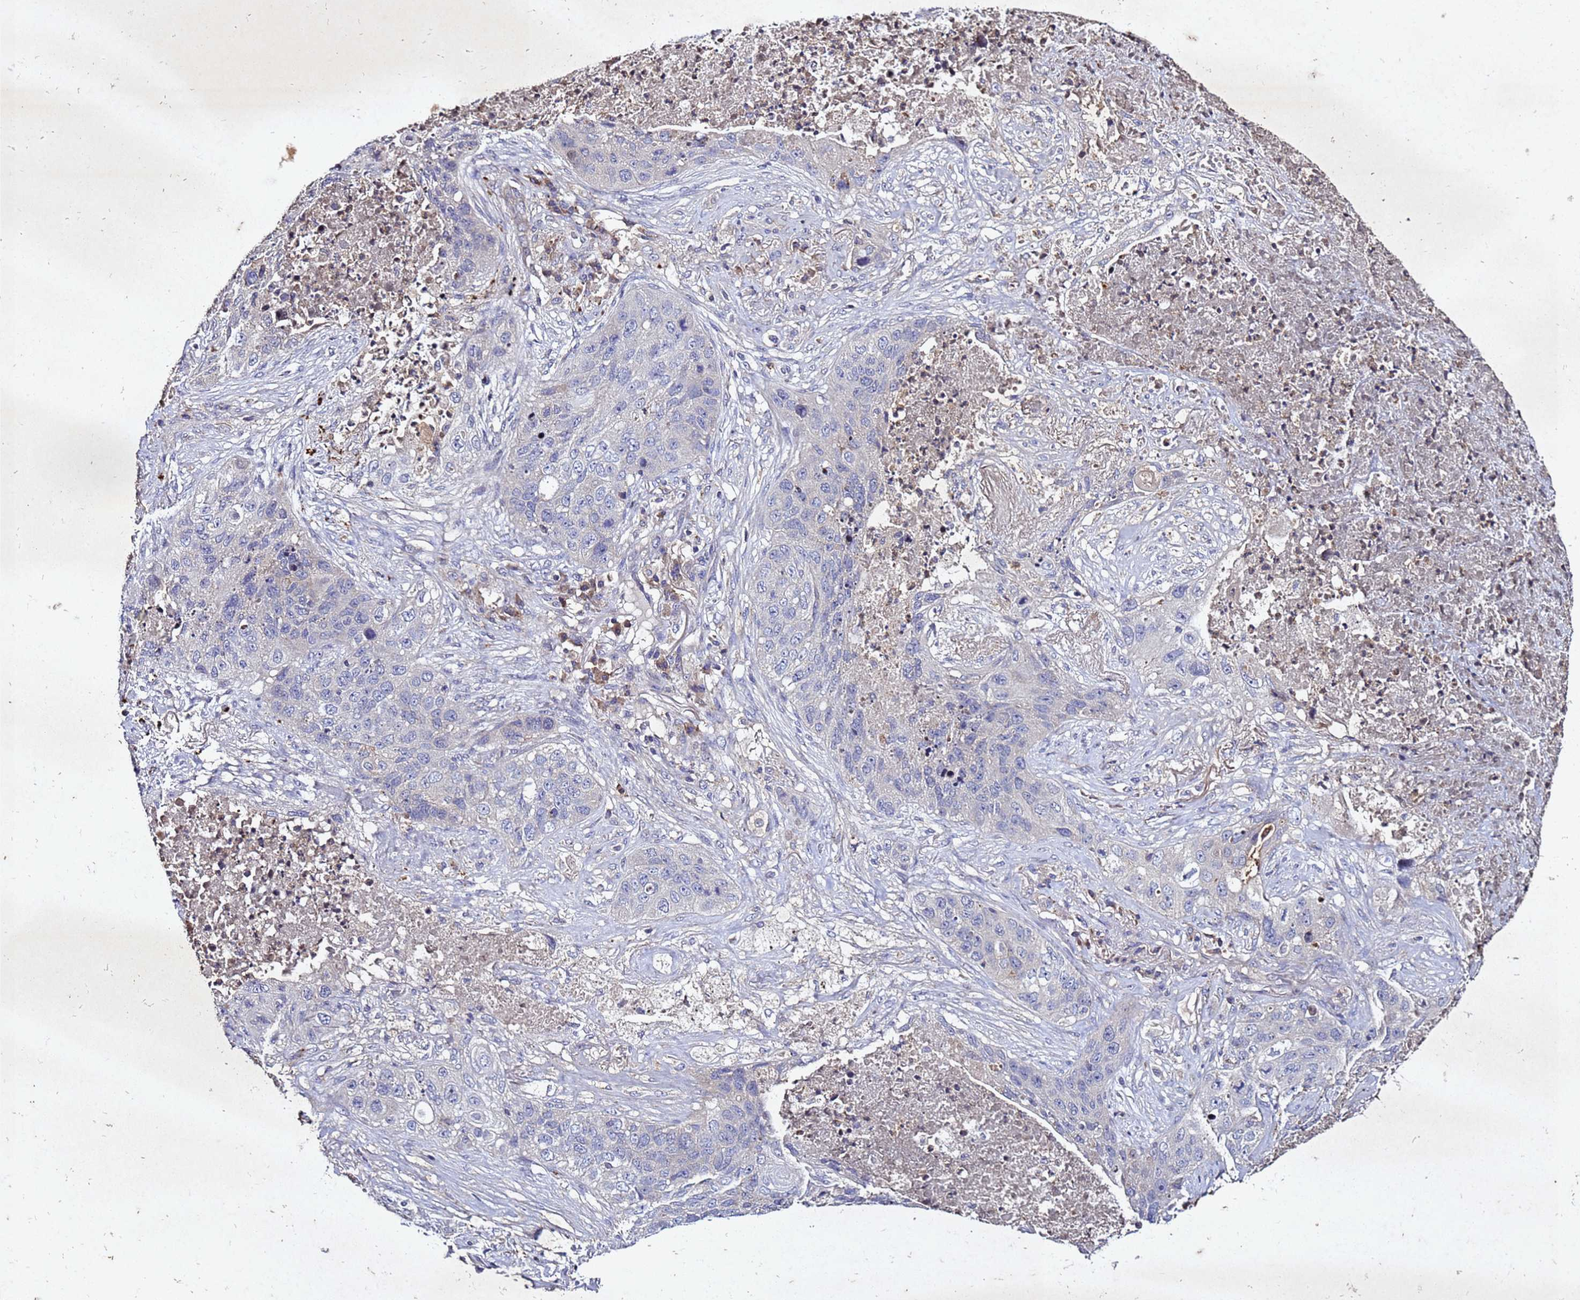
{"staining": {"intensity": "negative", "quantity": "none", "location": "none"}, "tissue": "lung cancer", "cell_type": "Tumor cells", "image_type": "cancer", "snomed": [{"axis": "morphology", "description": "Squamous cell carcinoma, NOS"}, {"axis": "topography", "description": "Lung"}], "caption": "Human lung squamous cell carcinoma stained for a protein using IHC reveals no positivity in tumor cells.", "gene": "SV2B", "patient": {"sex": "female", "age": 63}}